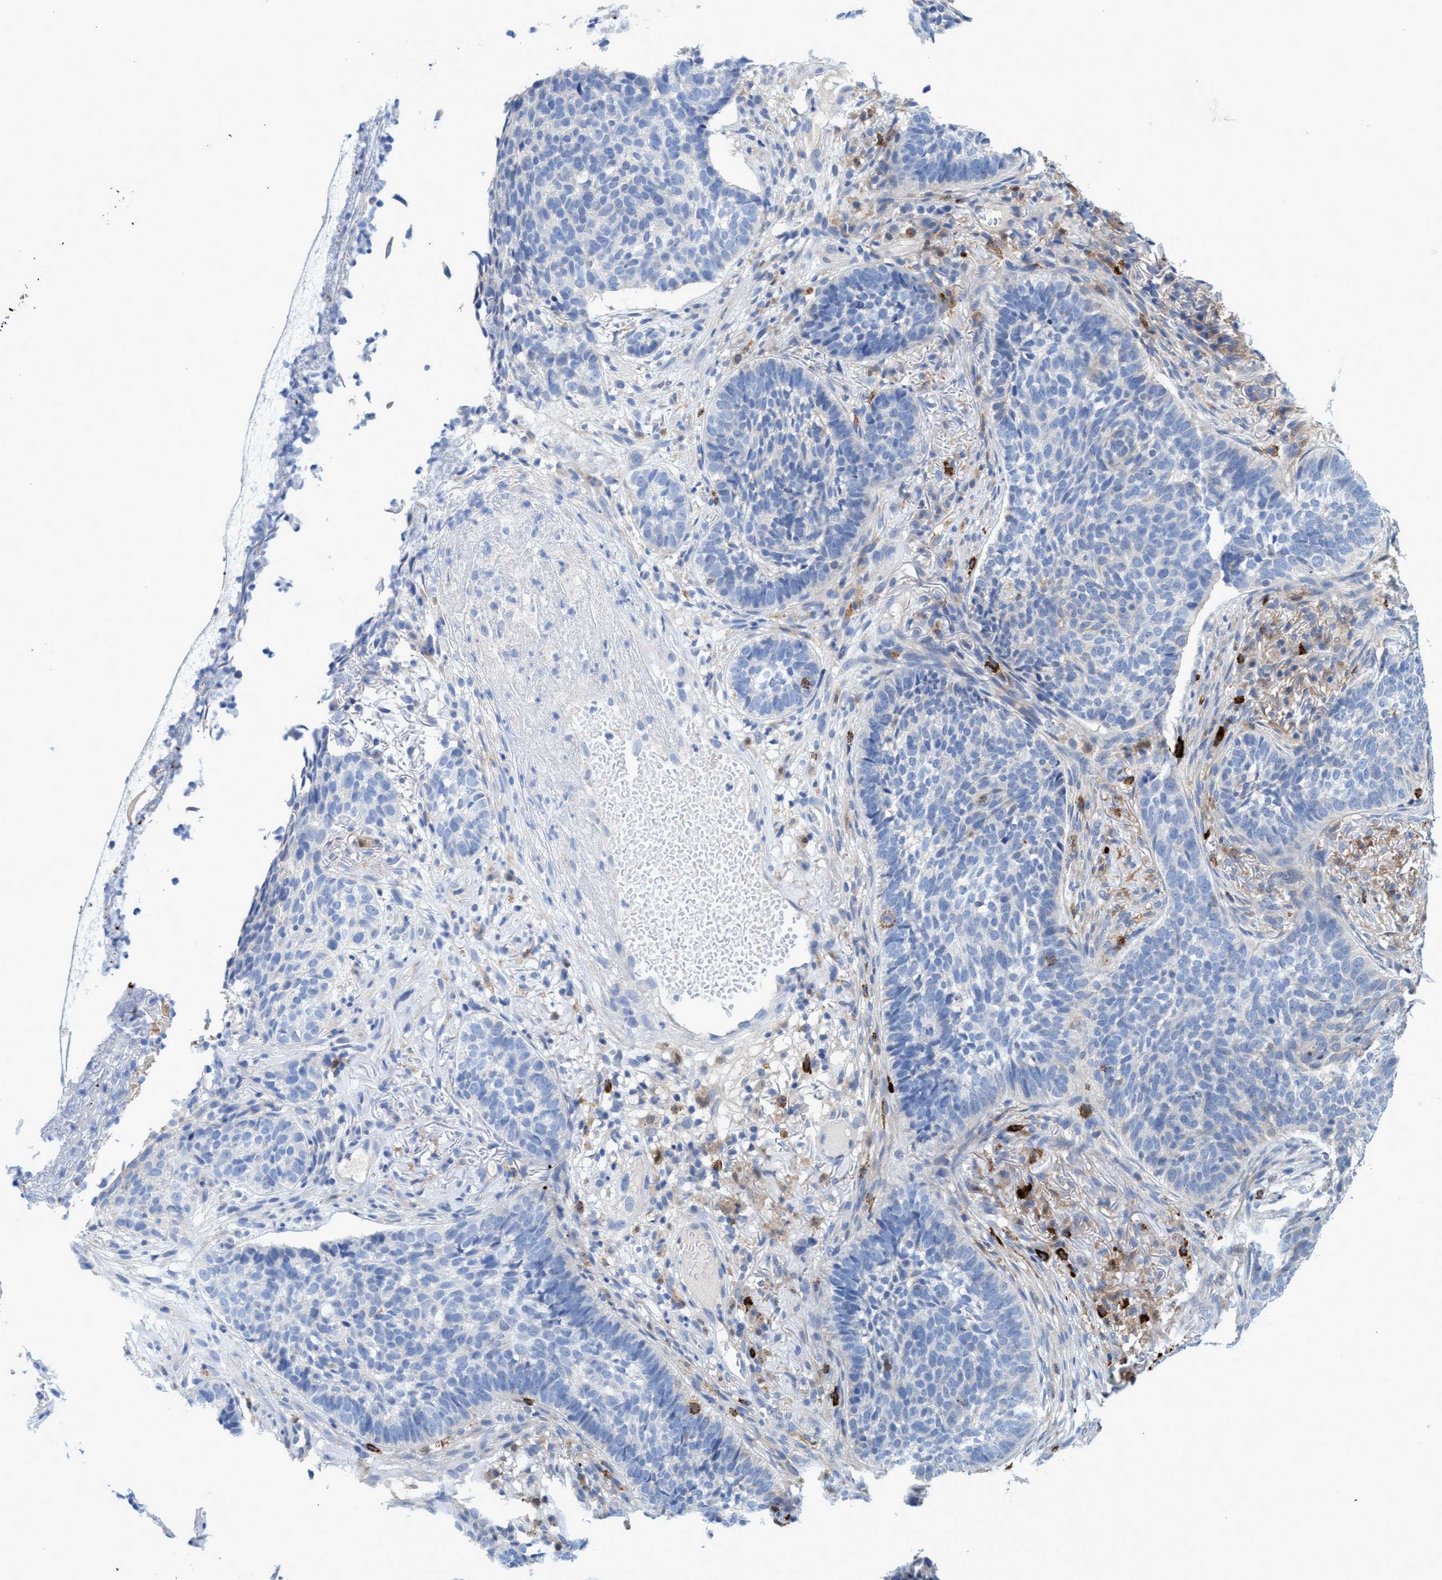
{"staining": {"intensity": "negative", "quantity": "none", "location": "none"}, "tissue": "skin cancer", "cell_type": "Tumor cells", "image_type": "cancer", "snomed": [{"axis": "morphology", "description": "Basal cell carcinoma"}, {"axis": "topography", "description": "Skin"}], "caption": "There is no significant positivity in tumor cells of skin cancer (basal cell carcinoma).", "gene": "PNPO", "patient": {"sex": "male", "age": 85}}